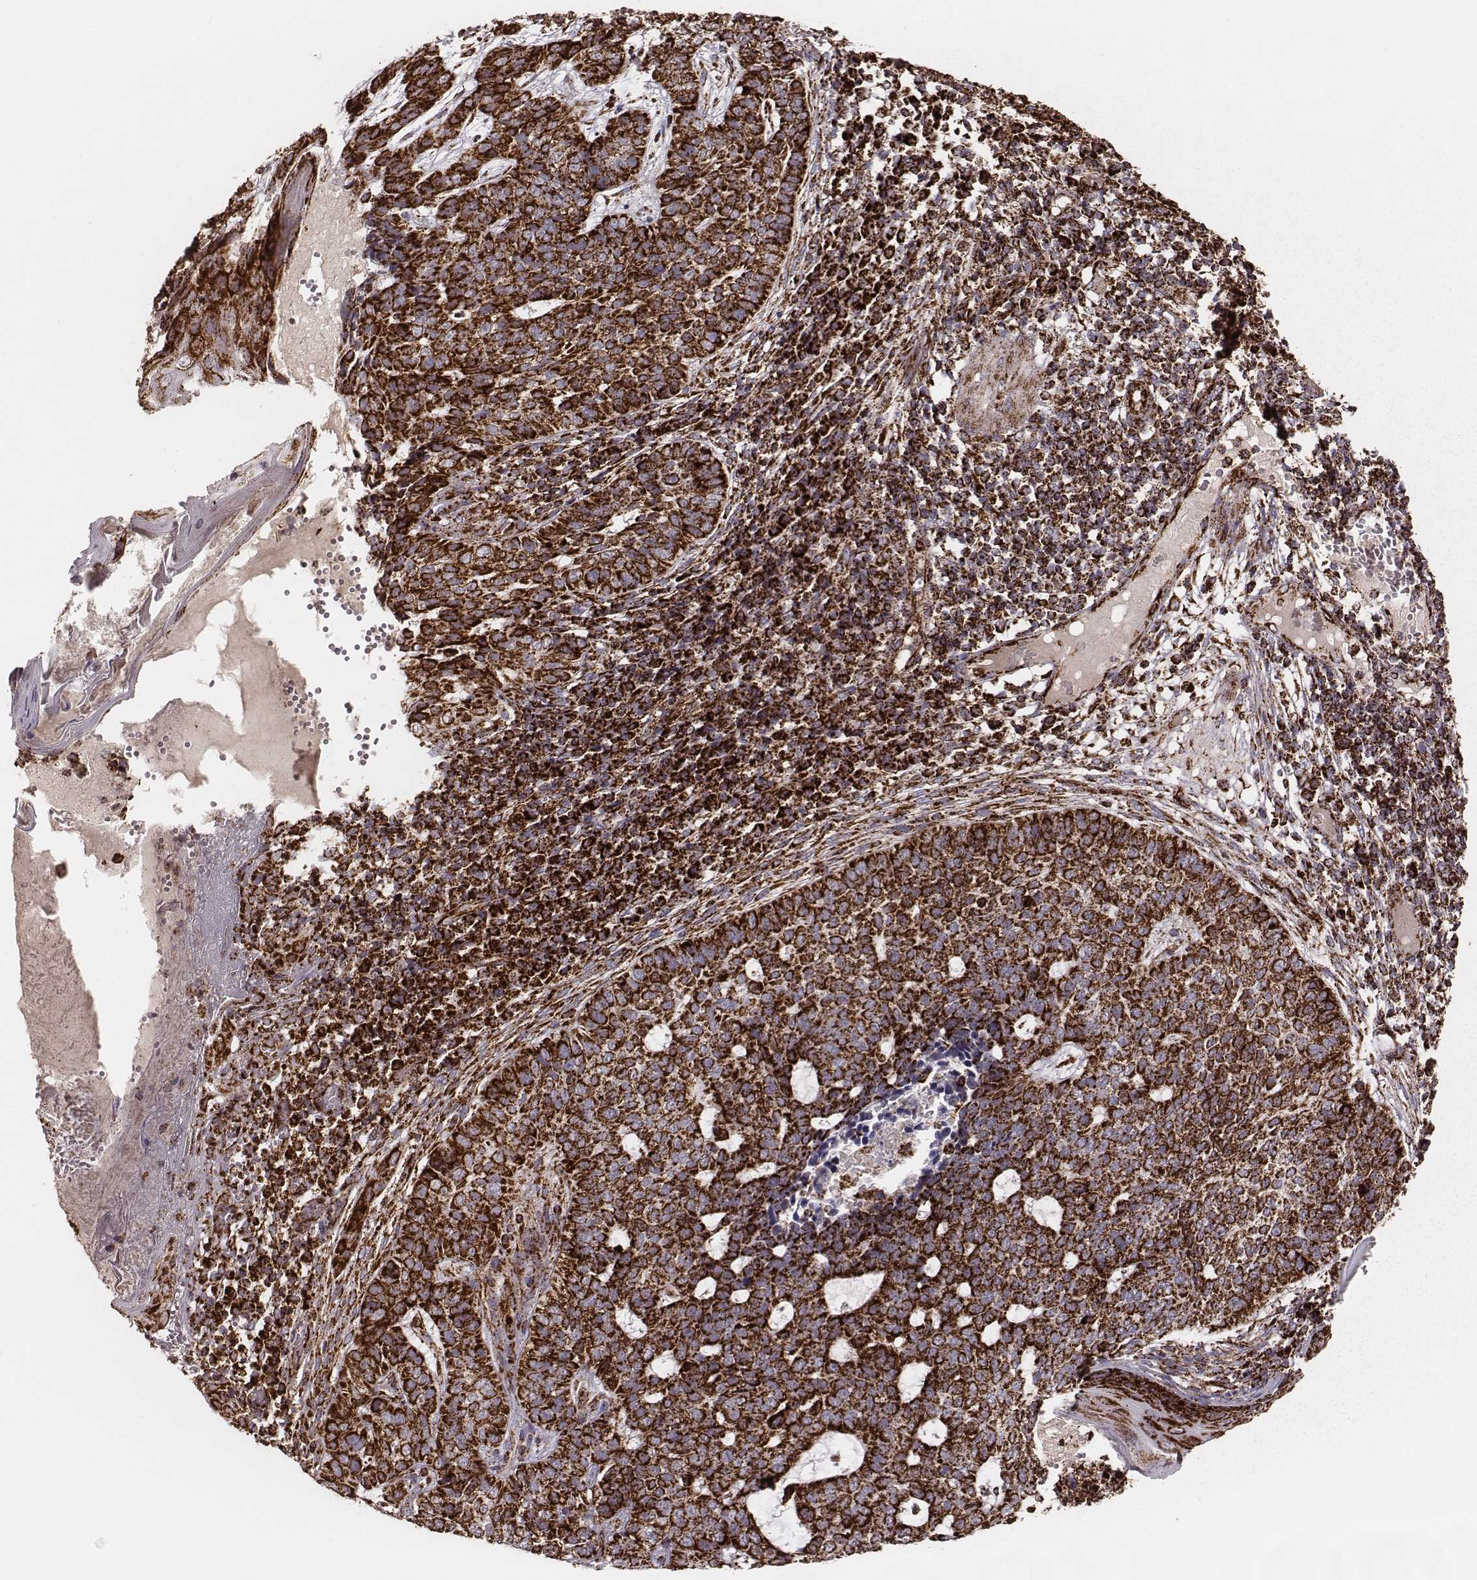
{"staining": {"intensity": "strong", "quantity": ">75%", "location": "cytoplasmic/membranous"}, "tissue": "skin cancer", "cell_type": "Tumor cells", "image_type": "cancer", "snomed": [{"axis": "morphology", "description": "Basal cell carcinoma"}, {"axis": "topography", "description": "Skin"}], "caption": "Strong cytoplasmic/membranous staining is present in about >75% of tumor cells in skin cancer. (DAB (3,3'-diaminobenzidine) = brown stain, brightfield microscopy at high magnification).", "gene": "TUFM", "patient": {"sex": "female", "age": 69}}